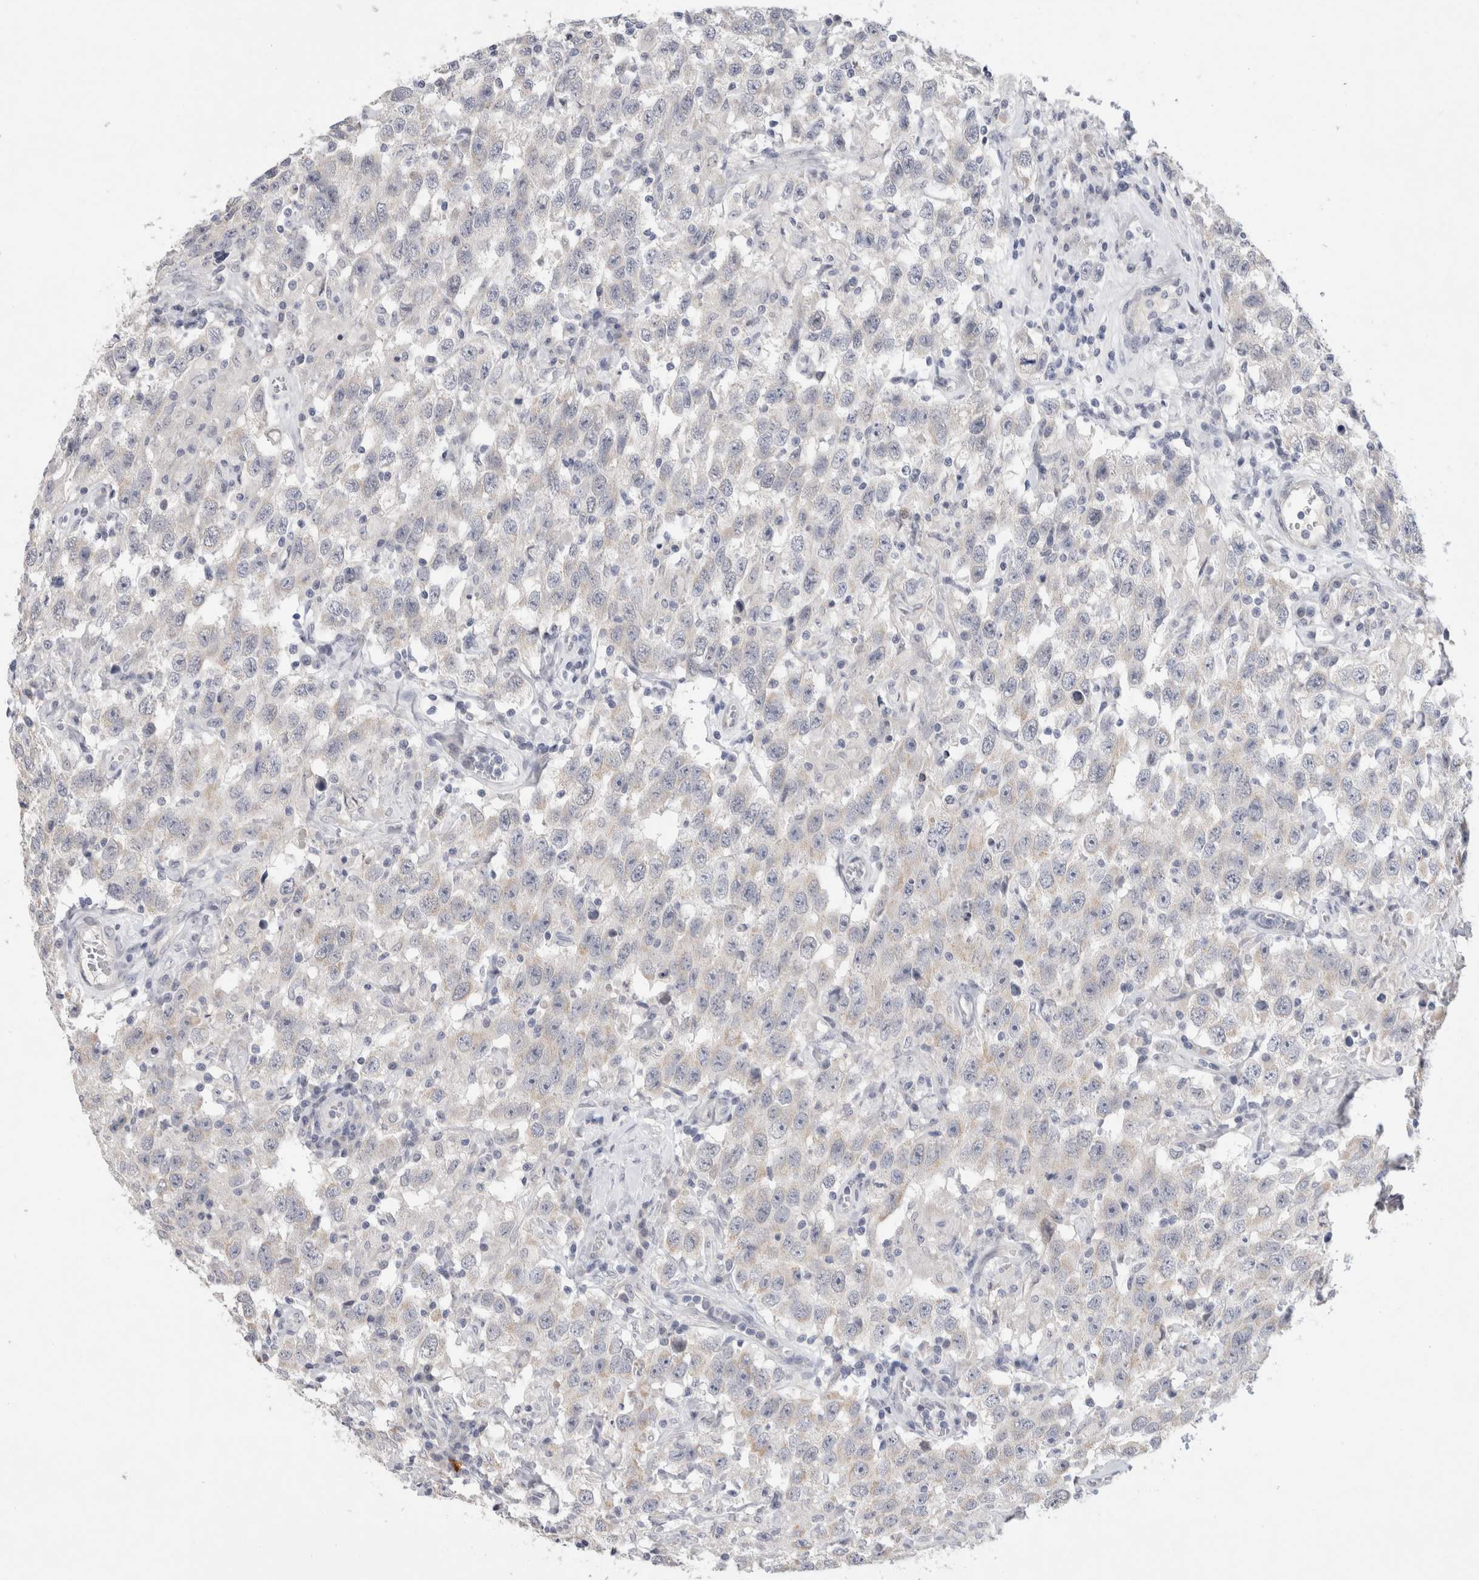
{"staining": {"intensity": "negative", "quantity": "none", "location": "none"}, "tissue": "testis cancer", "cell_type": "Tumor cells", "image_type": "cancer", "snomed": [{"axis": "morphology", "description": "Seminoma, NOS"}, {"axis": "topography", "description": "Testis"}], "caption": "High power microscopy photomicrograph of an immunohistochemistry (IHC) histopathology image of seminoma (testis), revealing no significant staining in tumor cells.", "gene": "TONSL", "patient": {"sex": "male", "age": 41}}